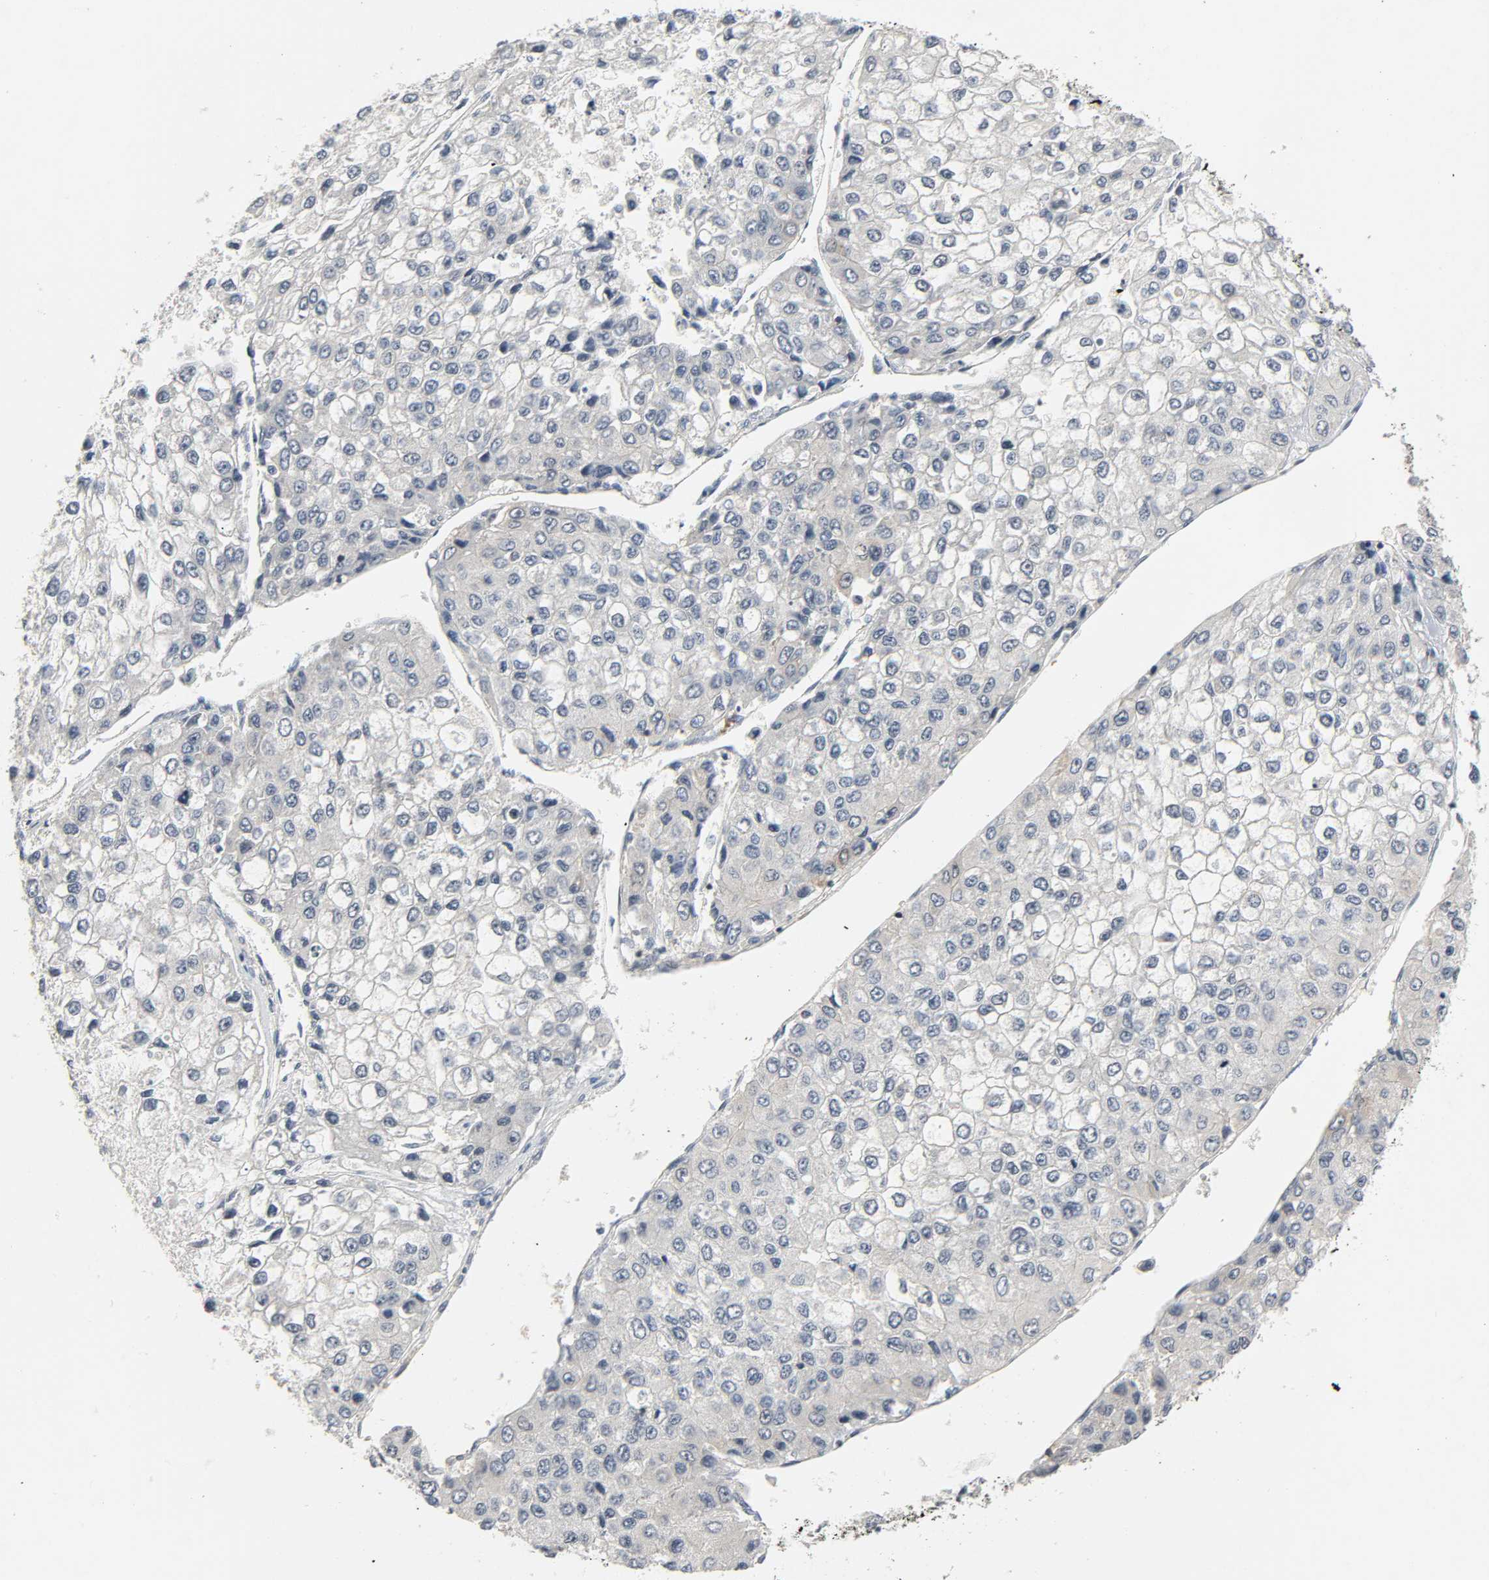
{"staining": {"intensity": "negative", "quantity": "none", "location": "none"}, "tissue": "liver cancer", "cell_type": "Tumor cells", "image_type": "cancer", "snomed": [{"axis": "morphology", "description": "Carcinoma, Hepatocellular, NOS"}, {"axis": "topography", "description": "Liver"}], "caption": "Immunohistochemistry (IHC) of human liver cancer (hepatocellular carcinoma) demonstrates no positivity in tumor cells. Nuclei are stained in blue.", "gene": "CD4", "patient": {"sex": "female", "age": 66}}